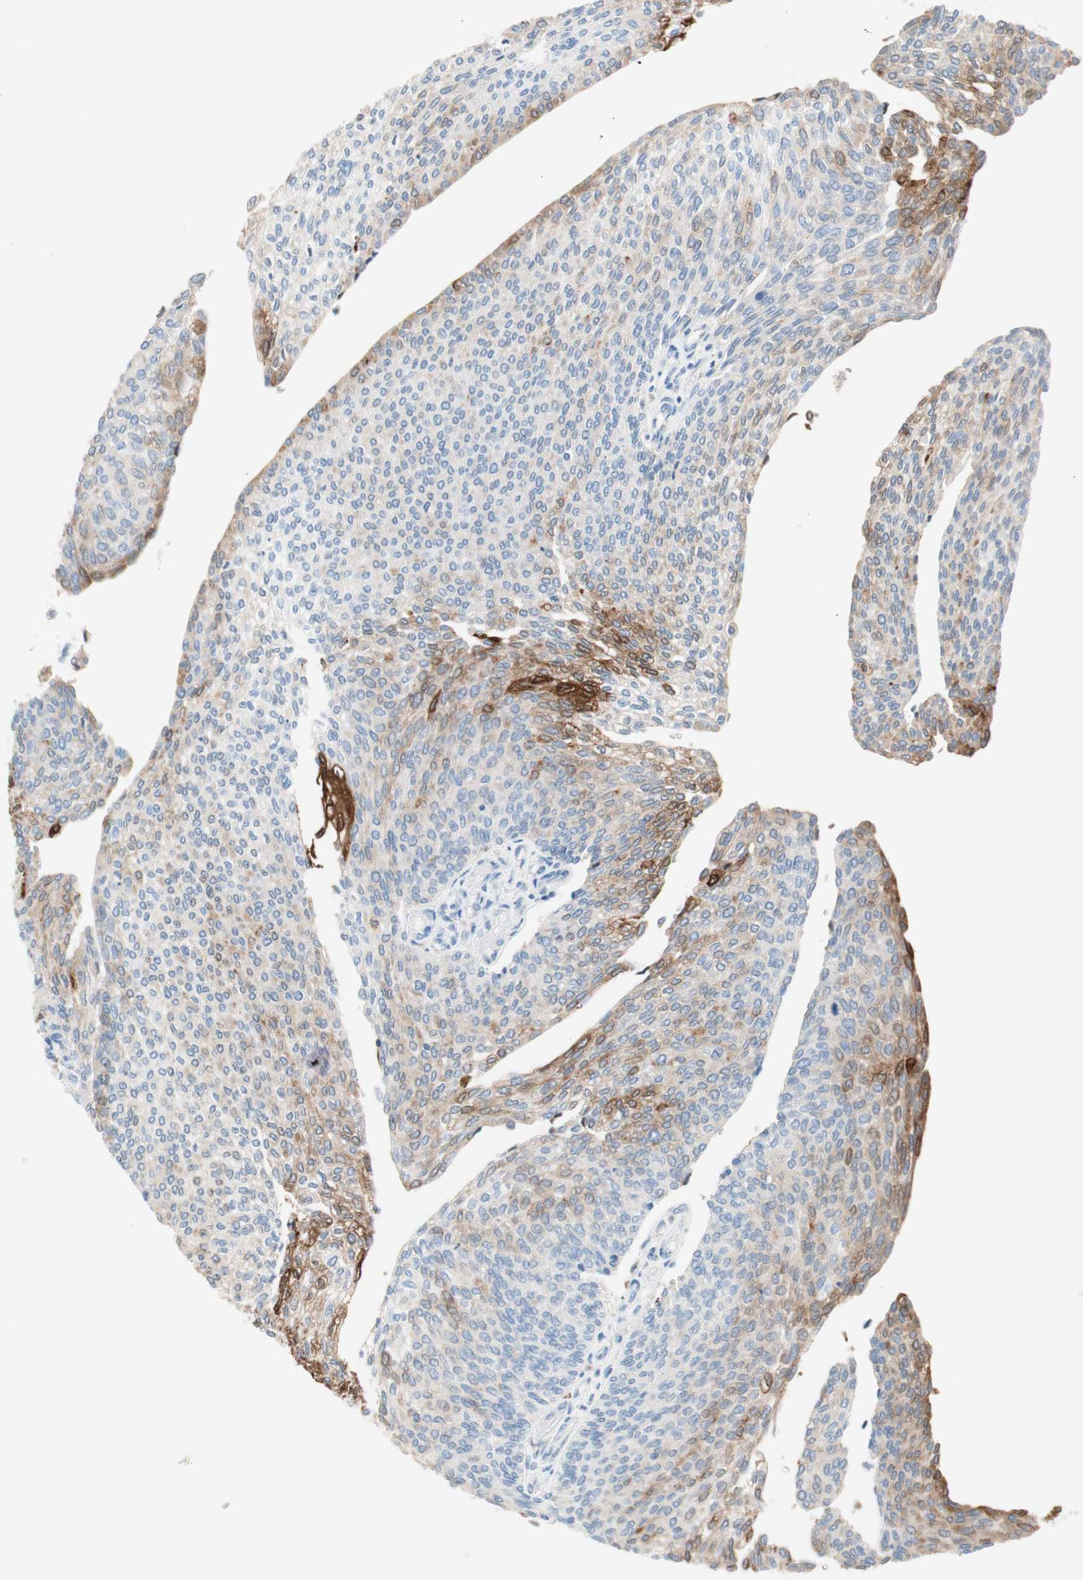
{"staining": {"intensity": "moderate", "quantity": "25%-75%", "location": "cytoplasmic/membranous"}, "tissue": "urothelial cancer", "cell_type": "Tumor cells", "image_type": "cancer", "snomed": [{"axis": "morphology", "description": "Urothelial carcinoma, Low grade"}, {"axis": "topography", "description": "Urinary bladder"}], "caption": "Urothelial carcinoma (low-grade) stained with immunohistochemistry (IHC) demonstrates moderate cytoplasmic/membranous expression in about 25%-75% of tumor cells.", "gene": "GLUL", "patient": {"sex": "female", "age": 79}}